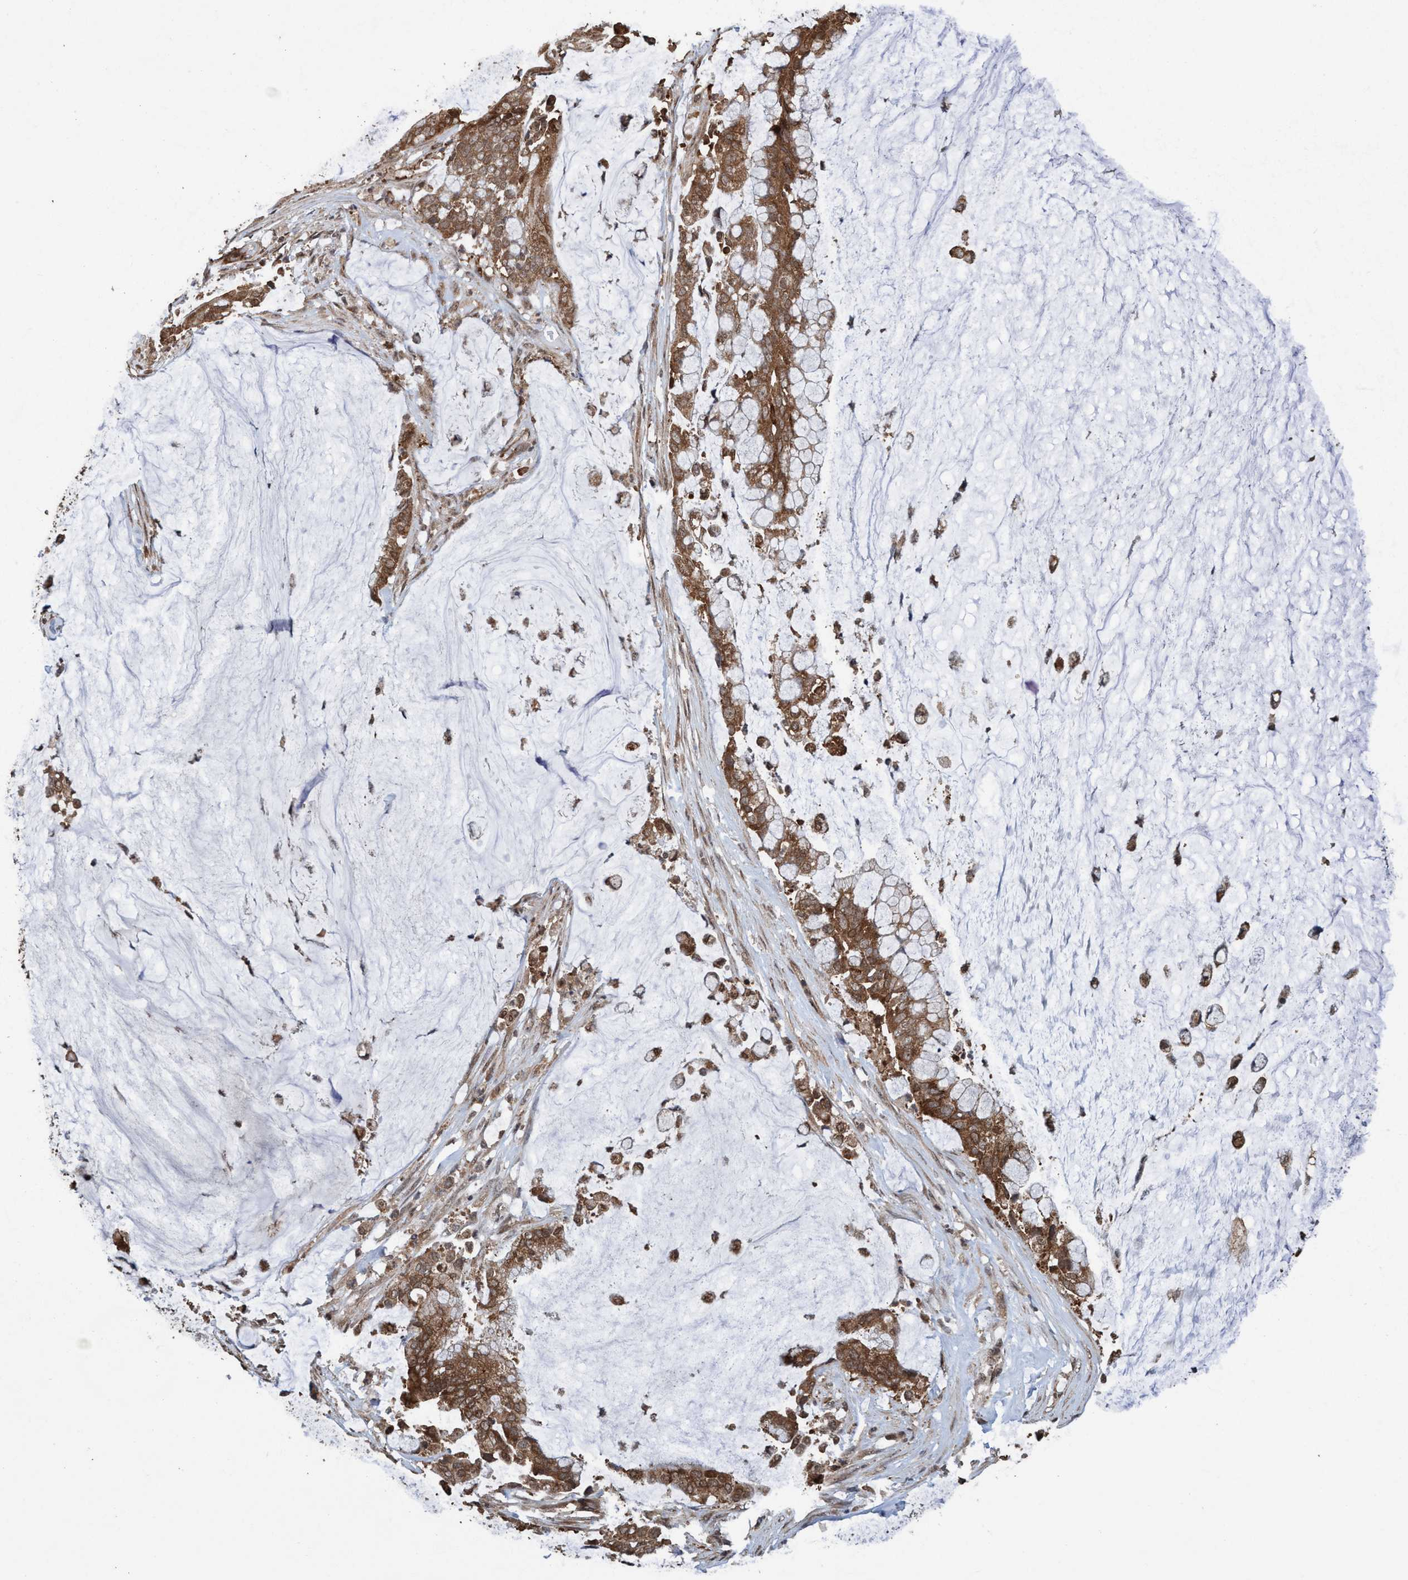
{"staining": {"intensity": "moderate", "quantity": ">75%", "location": "cytoplasmic/membranous"}, "tissue": "pancreatic cancer", "cell_type": "Tumor cells", "image_type": "cancer", "snomed": [{"axis": "morphology", "description": "Adenocarcinoma, NOS"}, {"axis": "topography", "description": "Pancreas"}], "caption": "Pancreatic cancer stained for a protein demonstrates moderate cytoplasmic/membranous positivity in tumor cells.", "gene": "TRPC7", "patient": {"sex": "male", "age": 41}}